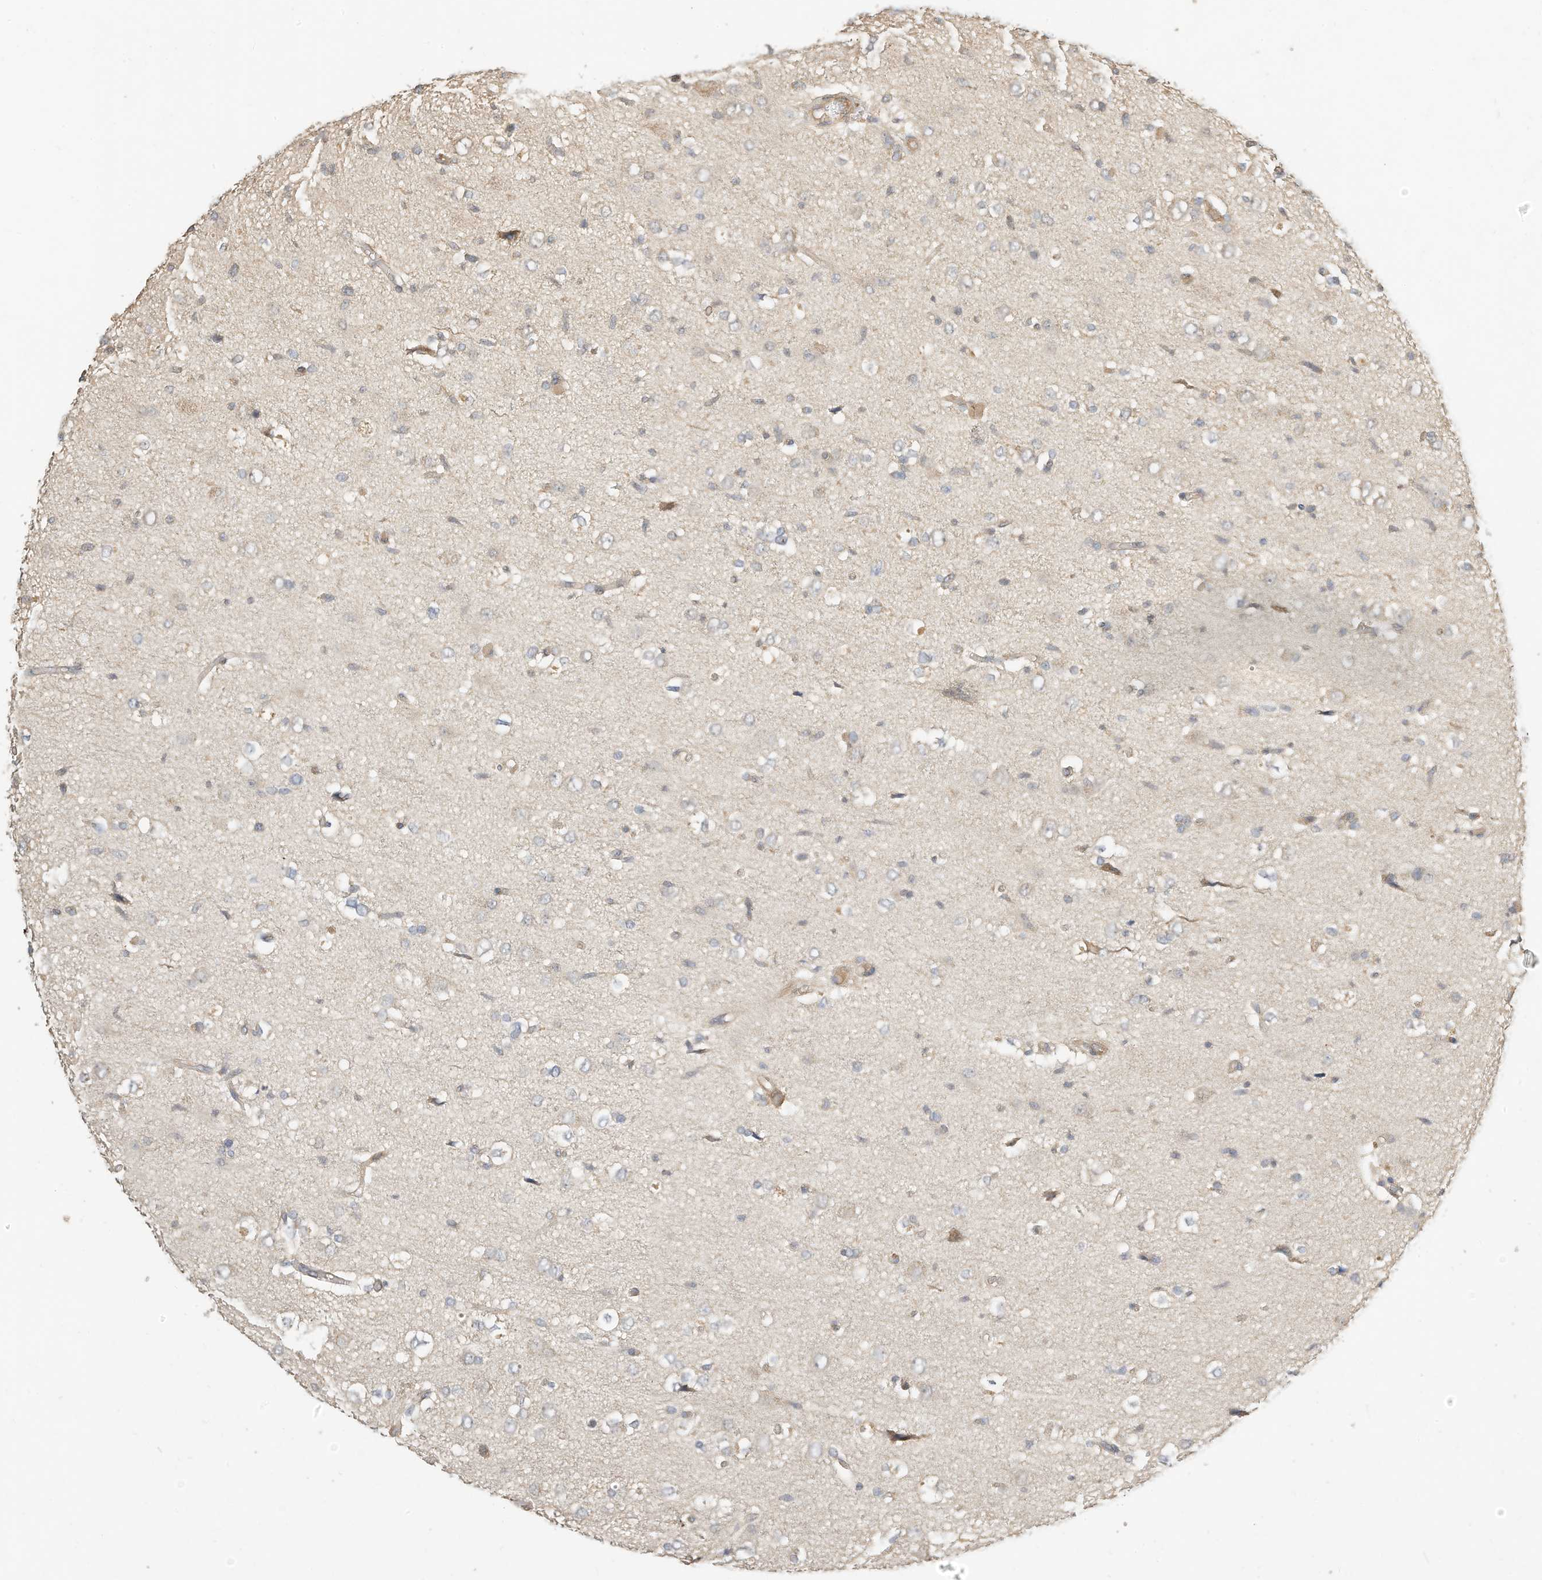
{"staining": {"intensity": "weak", "quantity": "<25%", "location": "cytoplasmic/membranous"}, "tissue": "glioma", "cell_type": "Tumor cells", "image_type": "cancer", "snomed": [{"axis": "morphology", "description": "Glioma, malignant, High grade"}, {"axis": "topography", "description": "Brain"}], "caption": "Malignant glioma (high-grade) was stained to show a protein in brown. There is no significant expression in tumor cells.", "gene": "OFD1", "patient": {"sex": "female", "age": 59}}